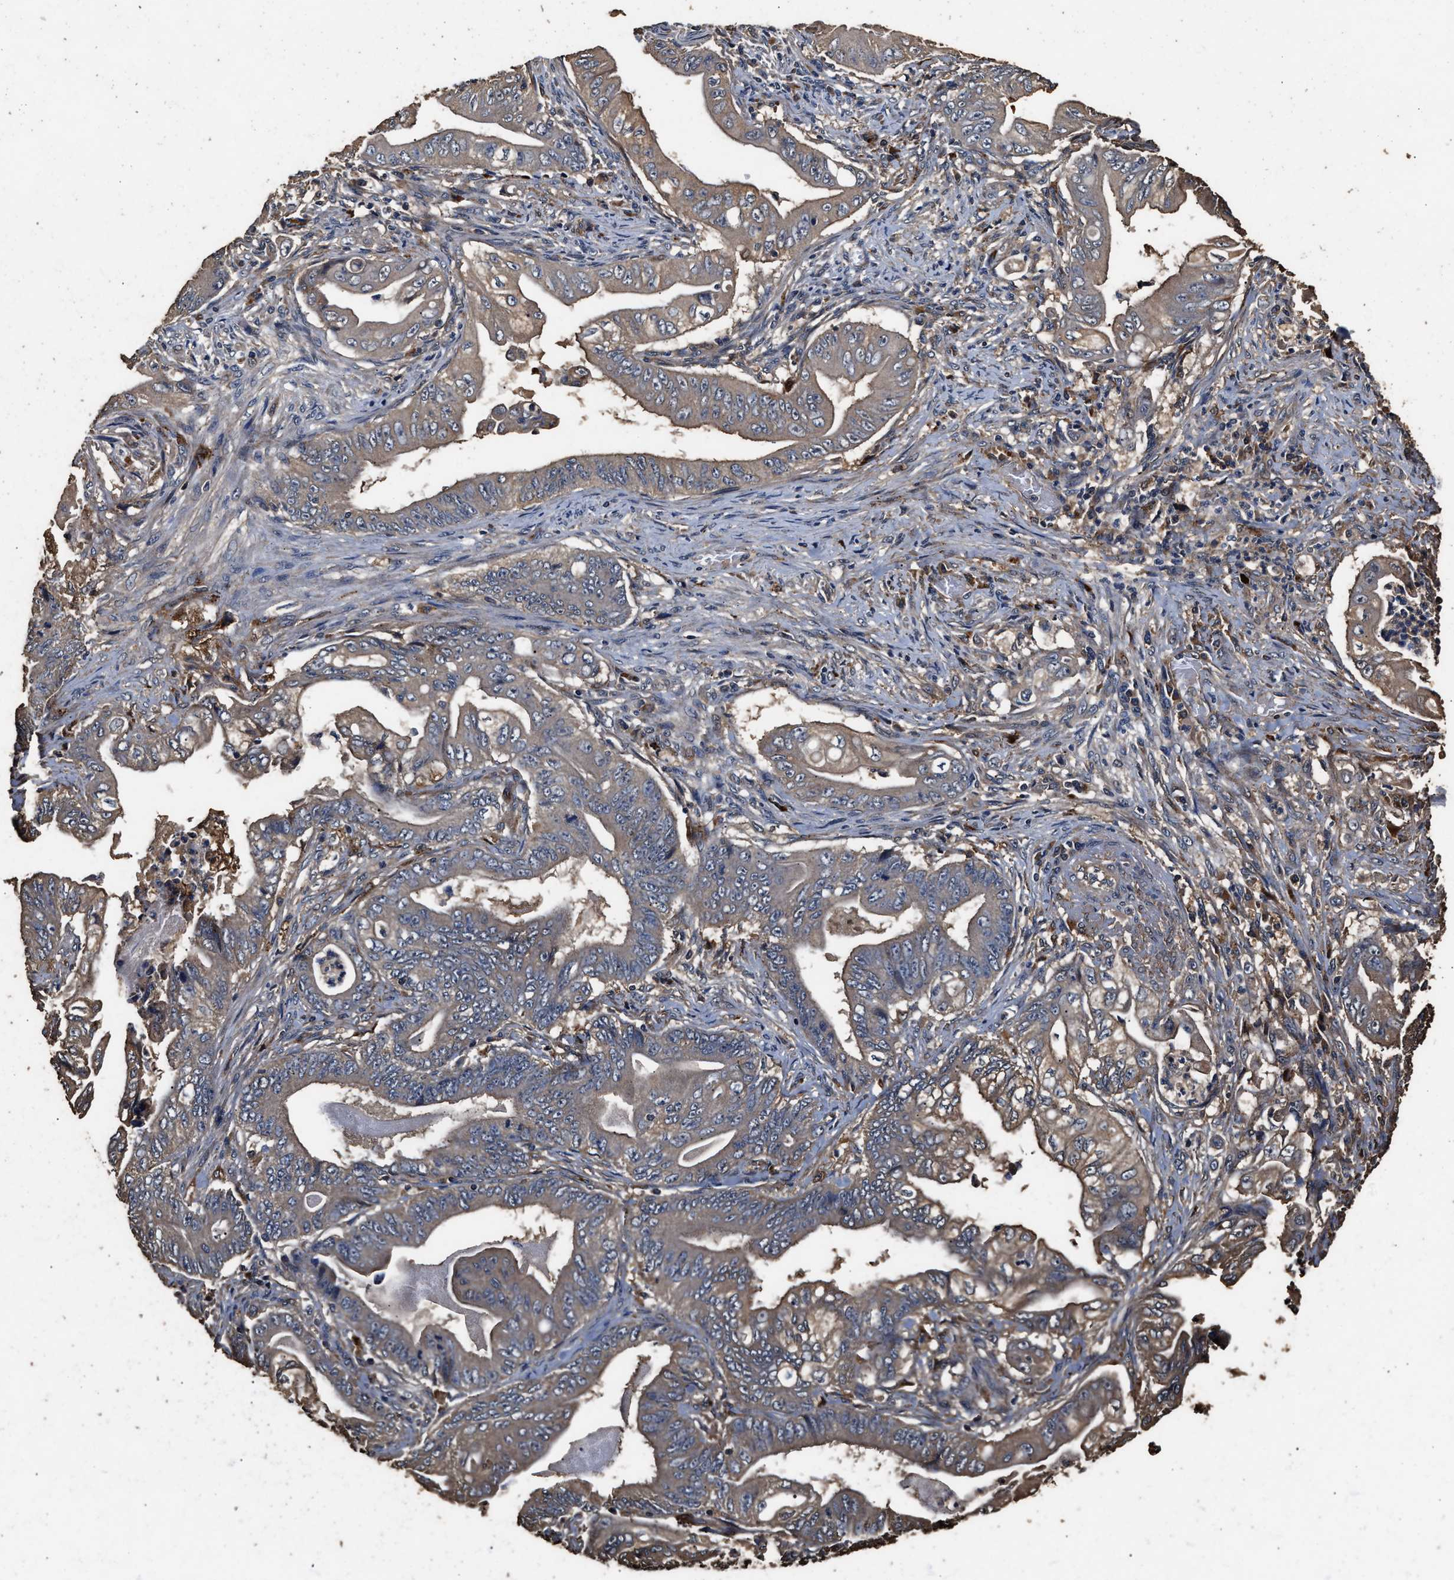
{"staining": {"intensity": "weak", "quantity": "25%-75%", "location": "cytoplasmic/membranous"}, "tissue": "stomach cancer", "cell_type": "Tumor cells", "image_type": "cancer", "snomed": [{"axis": "morphology", "description": "Adenocarcinoma, NOS"}, {"axis": "topography", "description": "Stomach"}], "caption": "A high-resolution photomicrograph shows IHC staining of stomach cancer (adenocarcinoma), which exhibits weak cytoplasmic/membranous expression in approximately 25%-75% of tumor cells. The staining was performed using DAB to visualize the protein expression in brown, while the nuclei were stained in blue with hematoxylin (Magnification: 20x).", "gene": "KYAT1", "patient": {"sex": "female", "age": 73}}